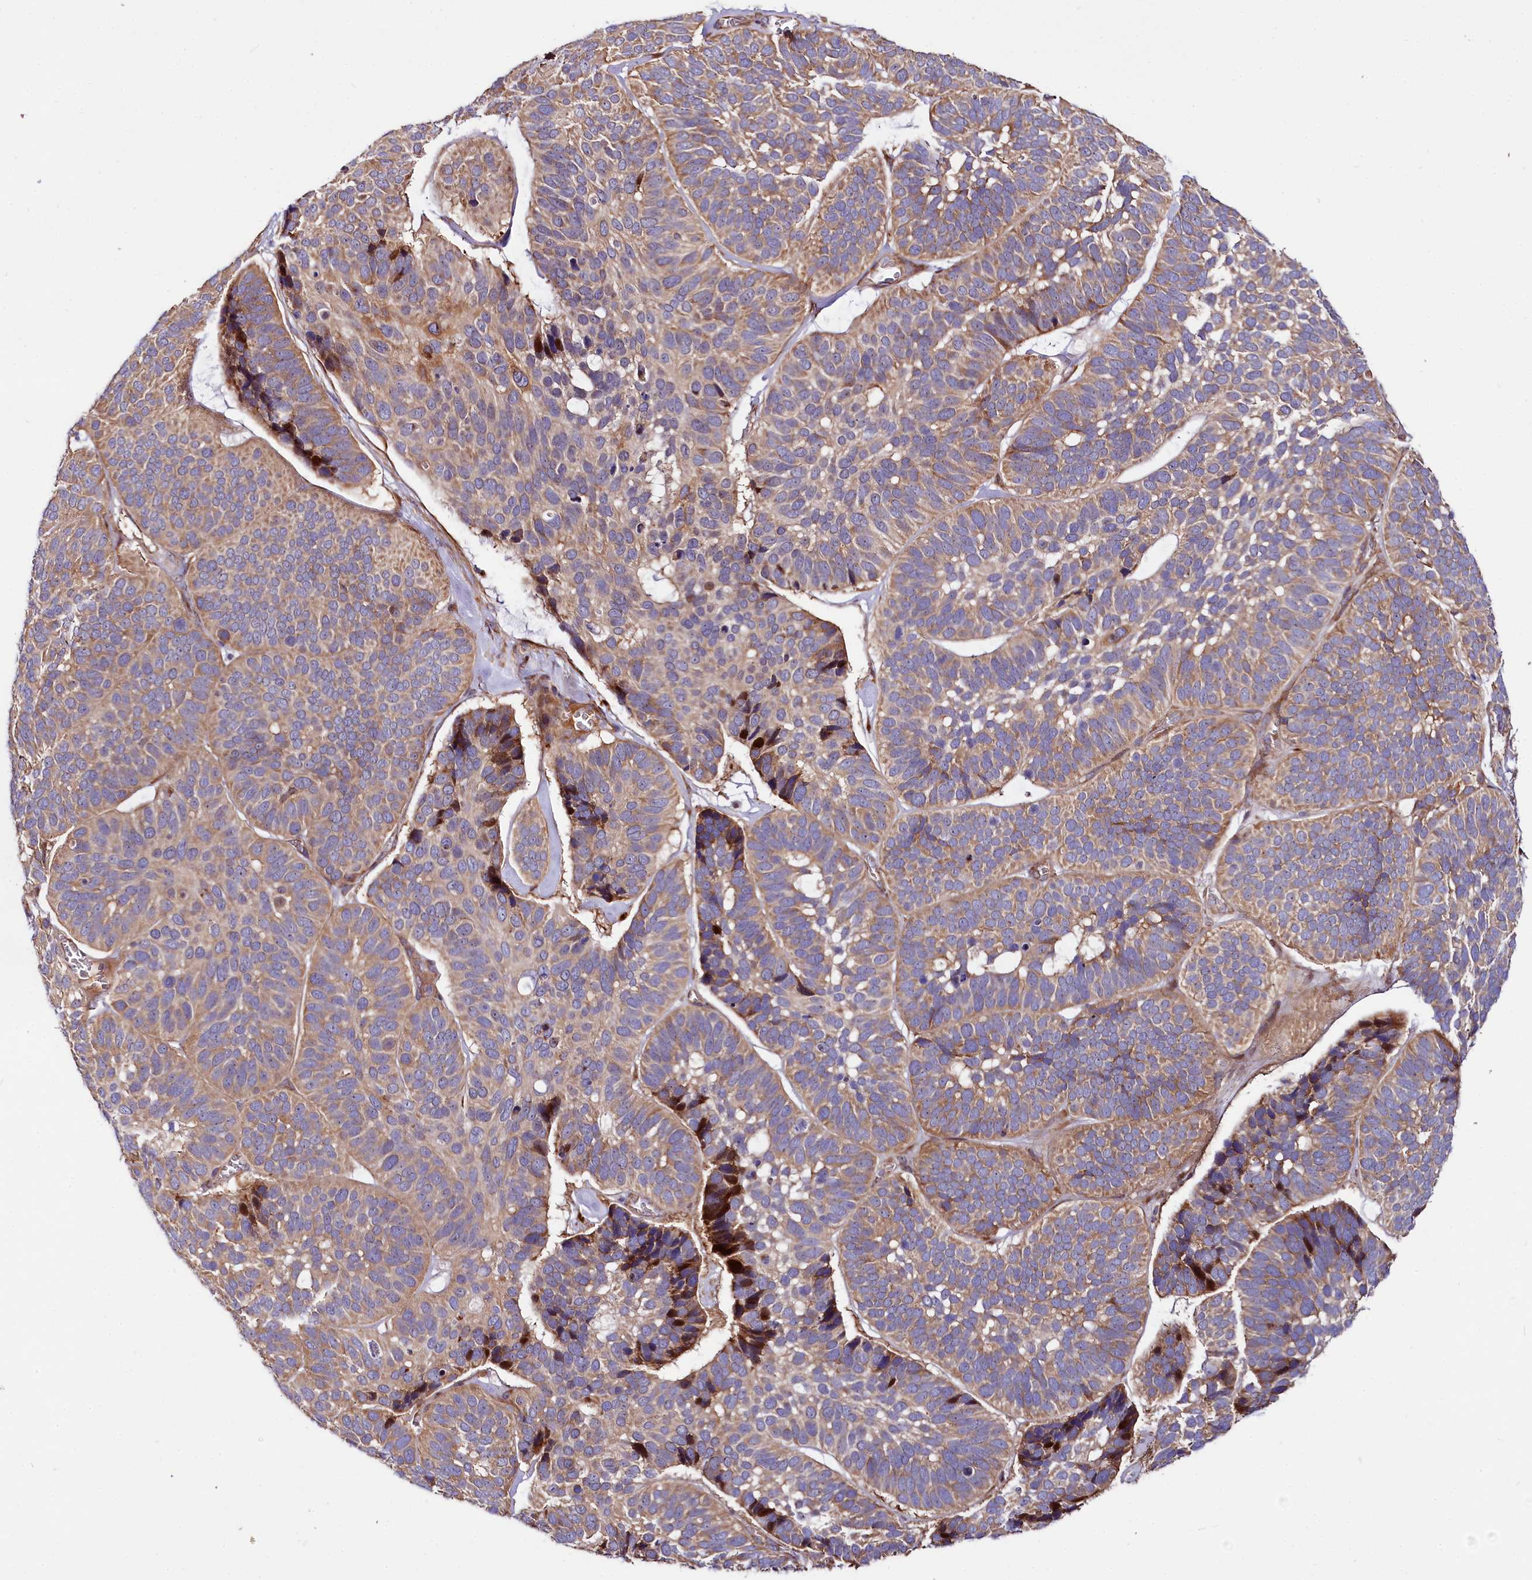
{"staining": {"intensity": "moderate", "quantity": ">75%", "location": "cytoplasmic/membranous"}, "tissue": "skin cancer", "cell_type": "Tumor cells", "image_type": "cancer", "snomed": [{"axis": "morphology", "description": "Basal cell carcinoma"}, {"axis": "topography", "description": "Skin"}], "caption": "Immunohistochemical staining of human skin cancer exhibits moderate cytoplasmic/membranous protein positivity in approximately >75% of tumor cells. Nuclei are stained in blue.", "gene": "PDZRN3", "patient": {"sex": "male", "age": 62}}